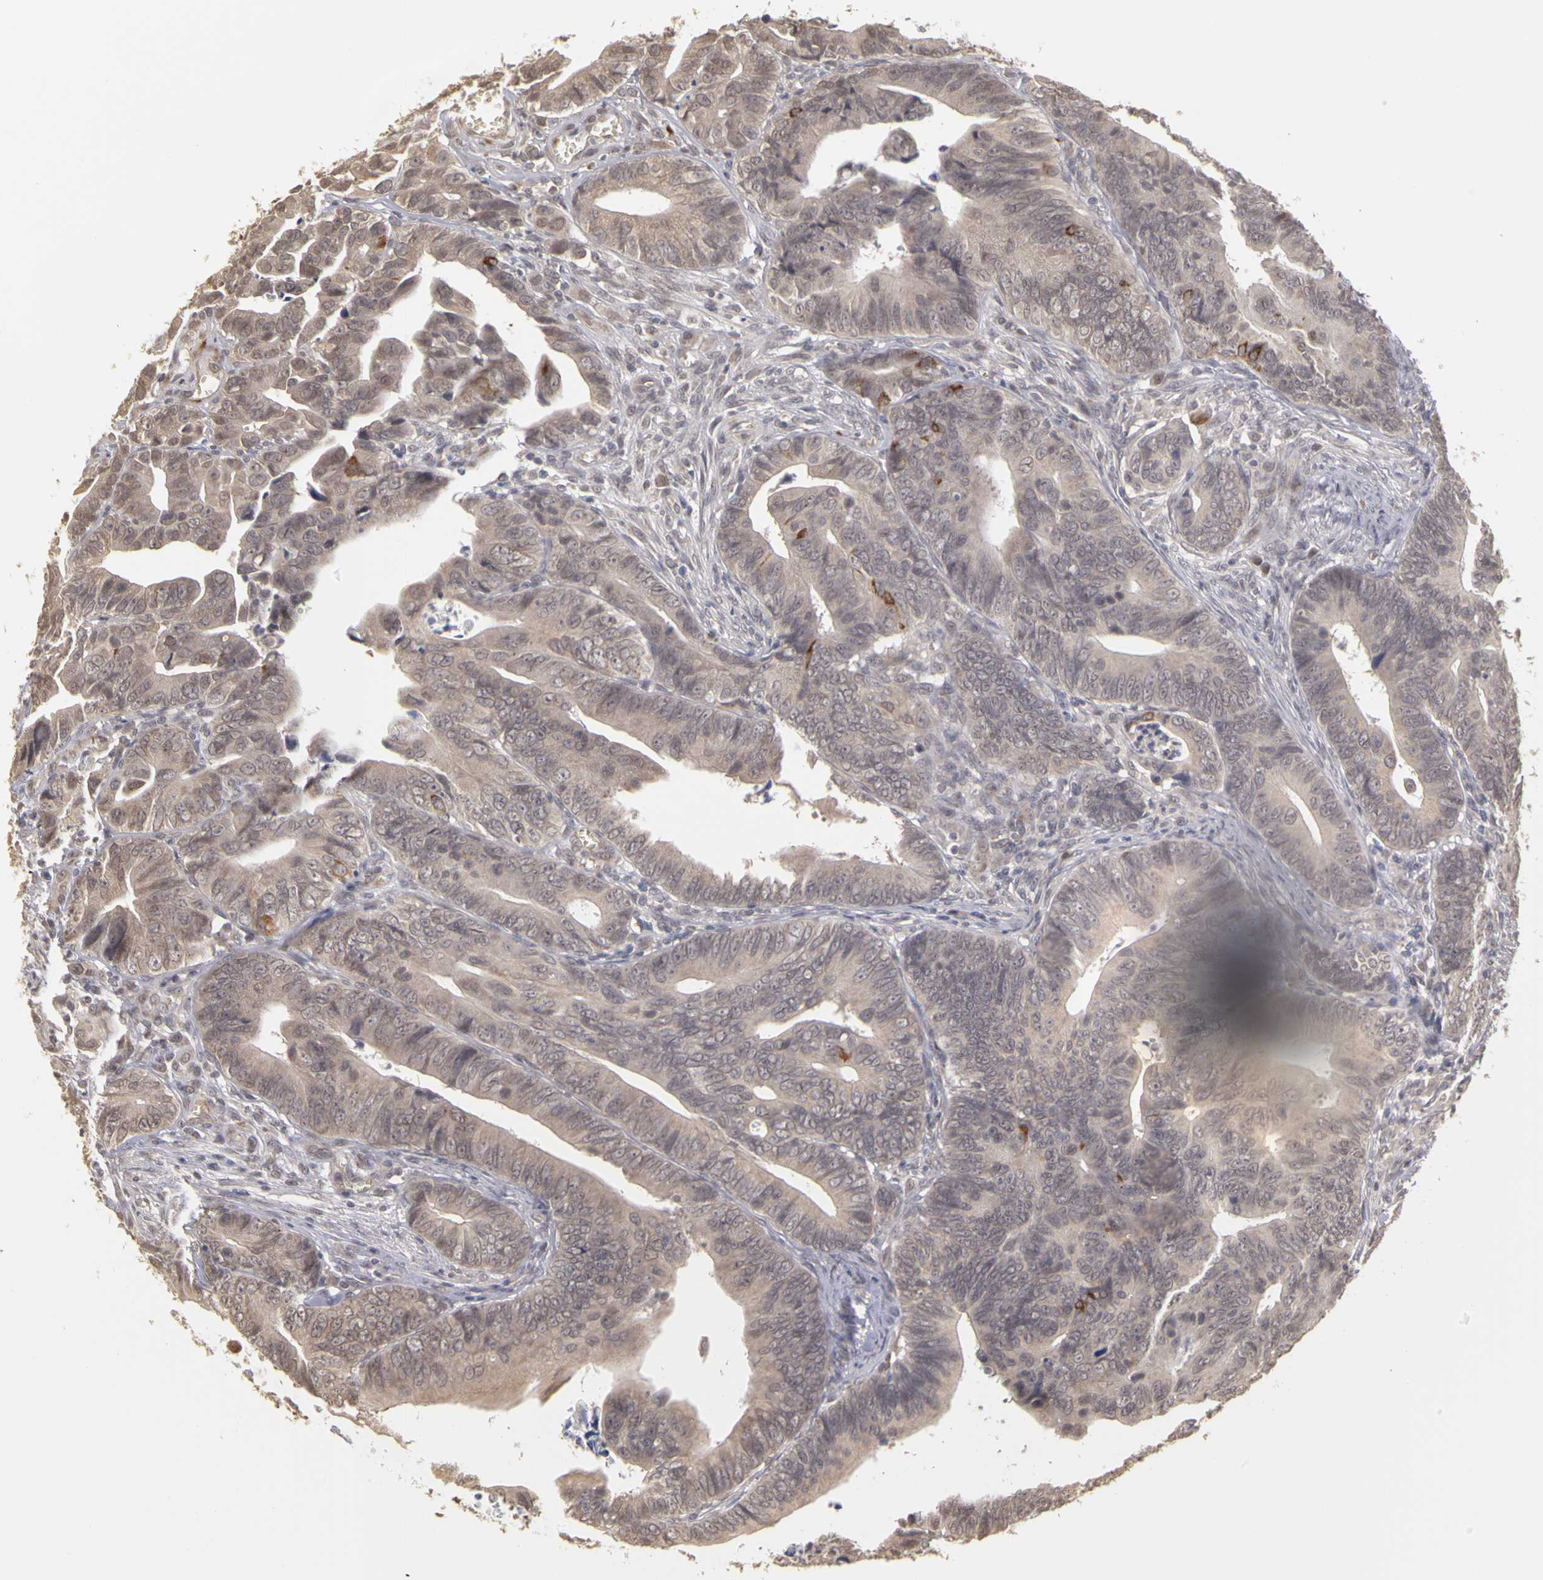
{"staining": {"intensity": "weak", "quantity": "25%-75%", "location": "cytoplasmic/membranous"}, "tissue": "colorectal cancer", "cell_type": "Tumor cells", "image_type": "cancer", "snomed": [{"axis": "morphology", "description": "Adenocarcinoma, NOS"}, {"axis": "topography", "description": "Colon"}], "caption": "The histopathology image exhibits staining of colorectal adenocarcinoma, revealing weak cytoplasmic/membranous protein staining (brown color) within tumor cells. Ihc stains the protein in brown and the nuclei are stained blue.", "gene": "FRMD7", "patient": {"sex": "female", "age": 78}}